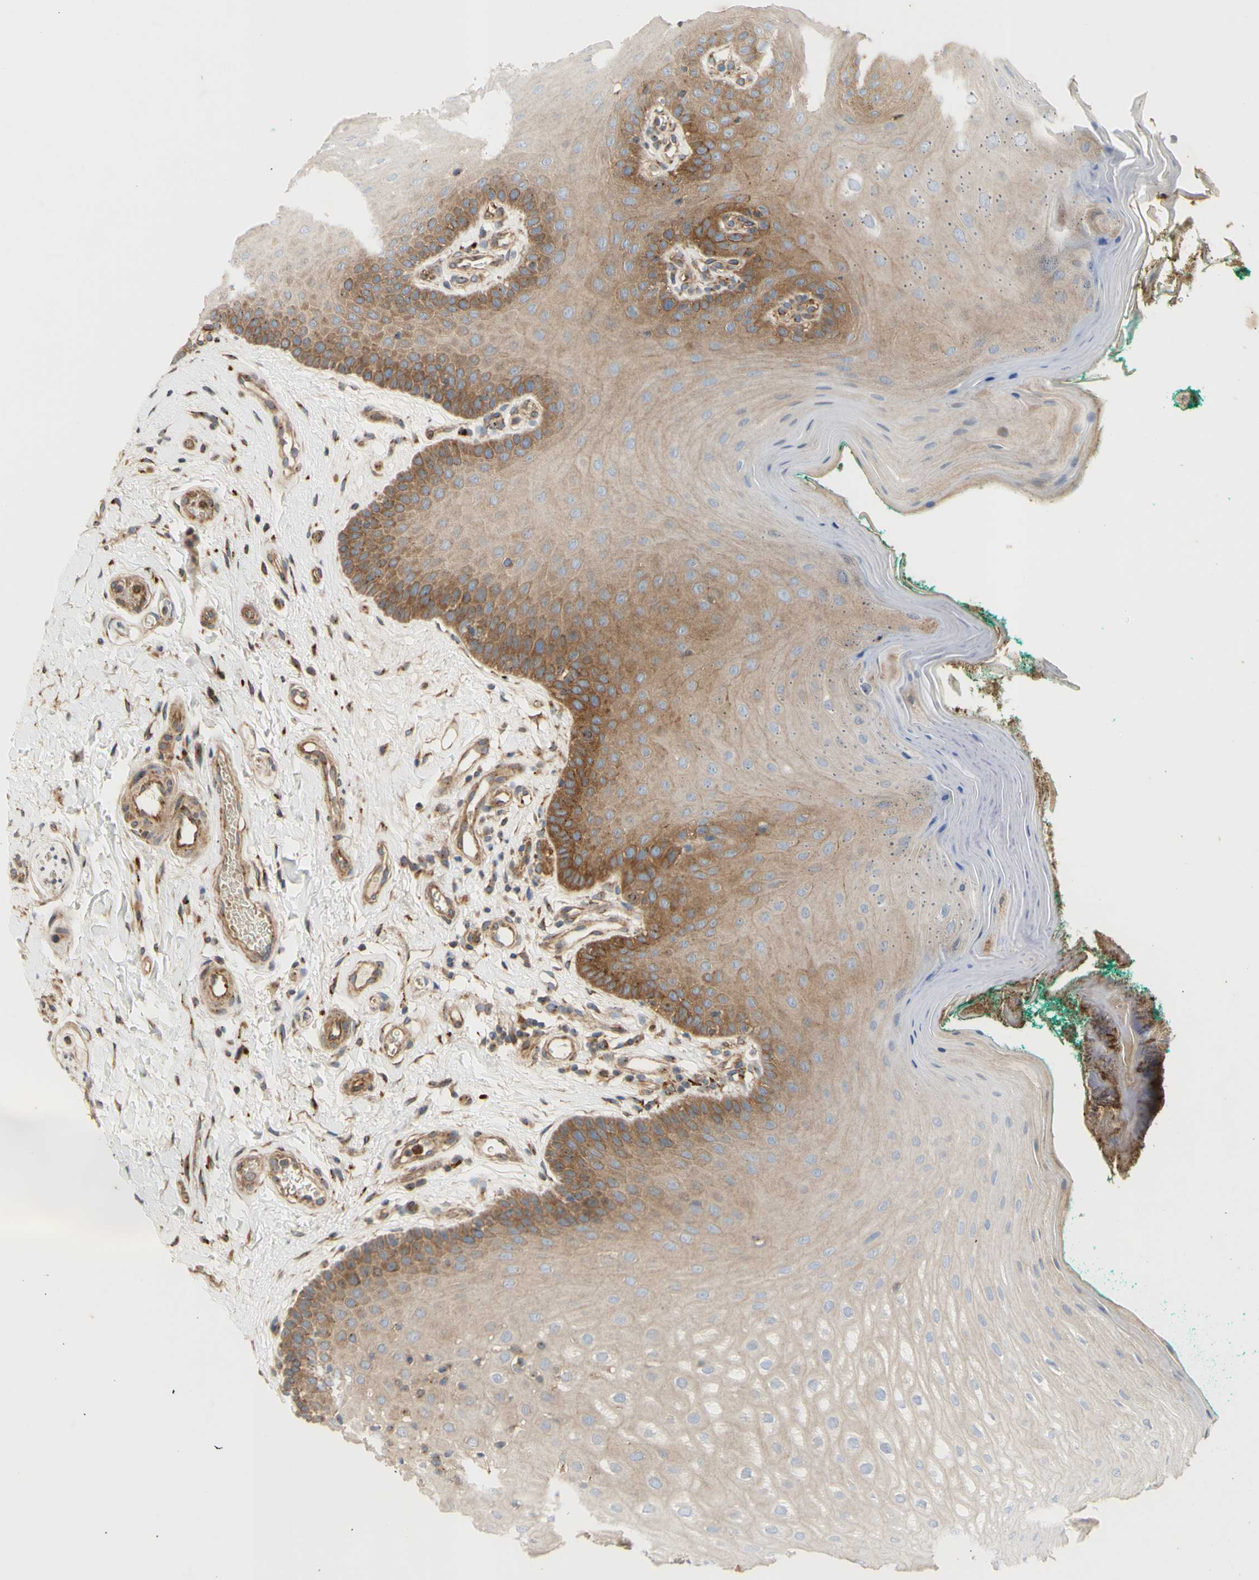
{"staining": {"intensity": "moderate", "quantity": "25%-75%", "location": "cytoplasmic/membranous"}, "tissue": "oral mucosa", "cell_type": "Squamous epithelial cells", "image_type": "normal", "snomed": [{"axis": "morphology", "description": "Normal tissue, NOS"}, {"axis": "topography", "description": "Skeletal muscle"}, {"axis": "topography", "description": "Oral tissue"}], "caption": "A brown stain labels moderate cytoplasmic/membranous staining of a protein in squamous epithelial cells of benign oral mucosa. (IHC, brightfield microscopy, high magnification).", "gene": "TUBG2", "patient": {"sex": "male", "age": 58}}